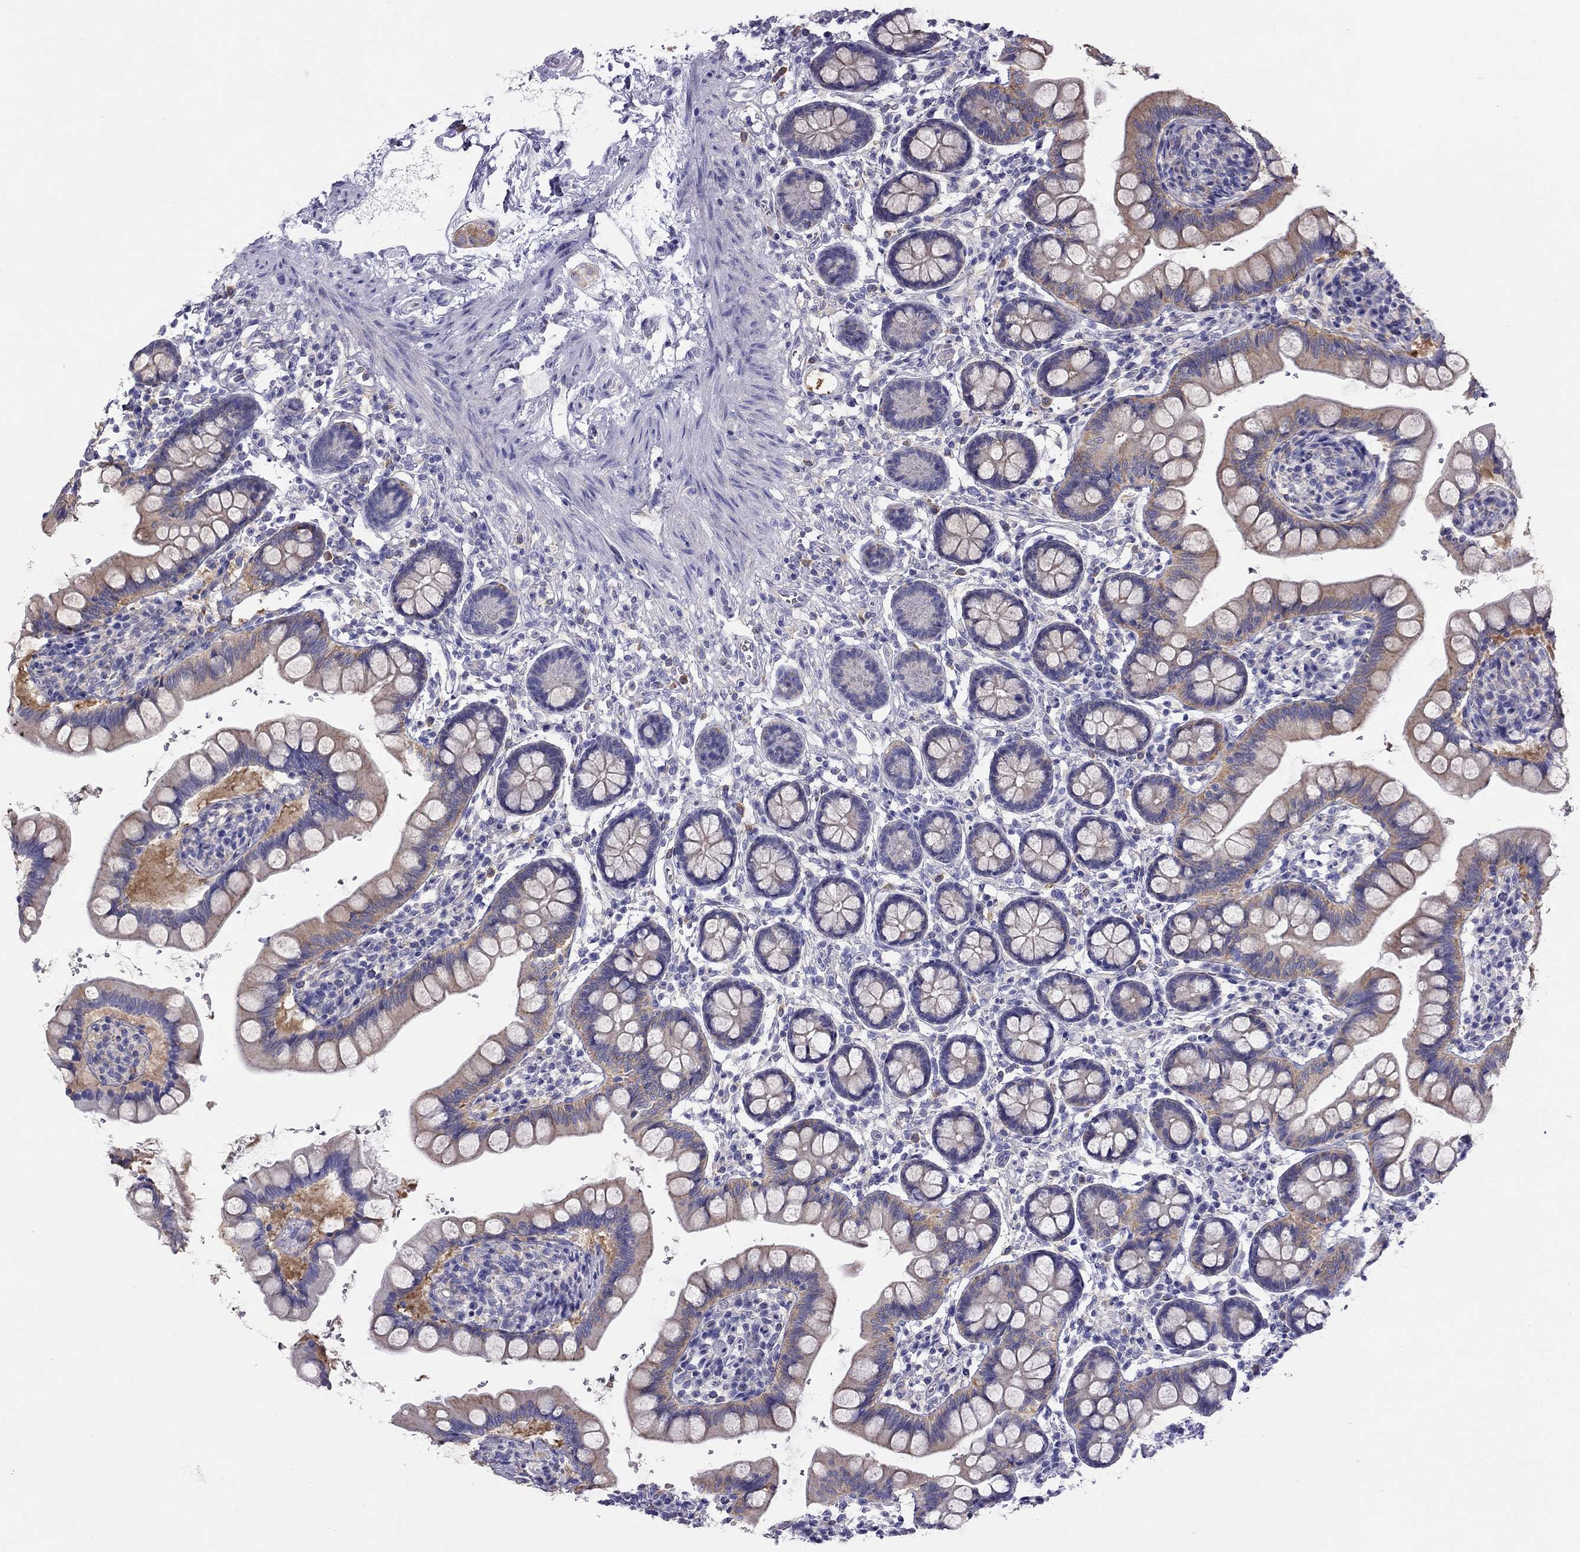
{"staining": {"intensity": "moderate", "quantity": "25%-75%", "location": "cytoplasmic/membranous"}, "tissue": "small intestine", "cell_type": "Glandular cells", "image_type": "normal", "snomed": [{"axis": "morphology", "description": "Normal tissue, NOS"}, {"axis": "topography", "description": "Small intestine"}], "caption": "Small intestine stained with immunohistochemistry (IHC) demonstrates moderate cytoplasmic/membranous expression in about 25%-75% of glandular cells.", "gene": "ALOX15B", "patient": {"sex": "female", "age": 56}}